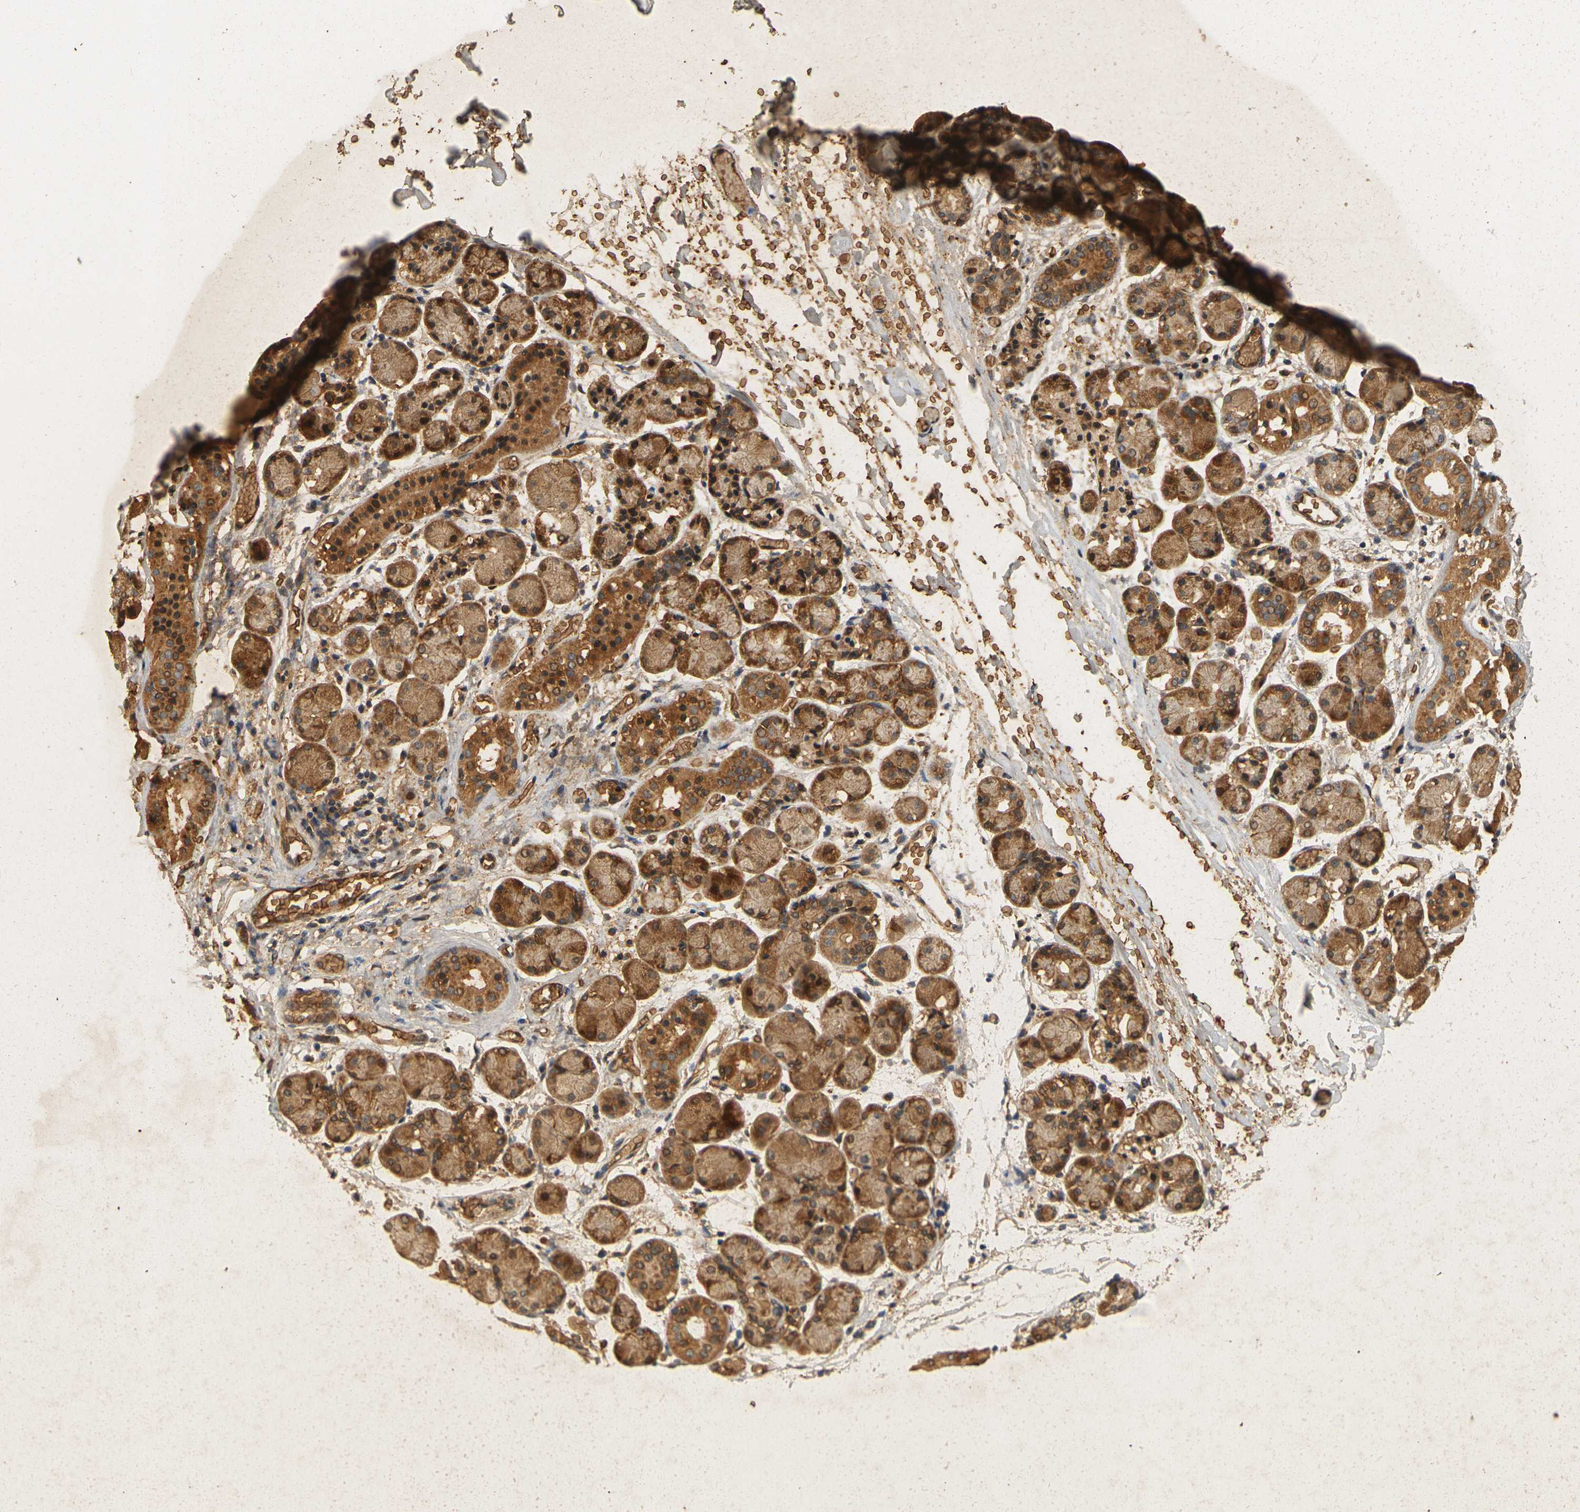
{"staining": {"intensity": "moderate", "quantity": ">75%", "location": "cytoplasmic/membranous"}, "tissue": "salivary gland", "cell_type": "Glandular cells", "image_type": "normal", "snomed": [{"axis": "morphology", "description": "Normal tissue, NOS"}, {"axis": "topography", "description": "Salivary gland"}], "caption": "Immunohistochemistry (IHC) photomicrograph of unremarkable salivary gland: salivary gland stained using immunohistochemistry (IHC) displays medium levels of moderate protein expression localized specifically in the cytoplasmic/membranous of glandular cells, appearing as a cytoplasmic/membranous brown color.", "gene": "MEGF9", "patient": {"sex": "female", "age": 24}}